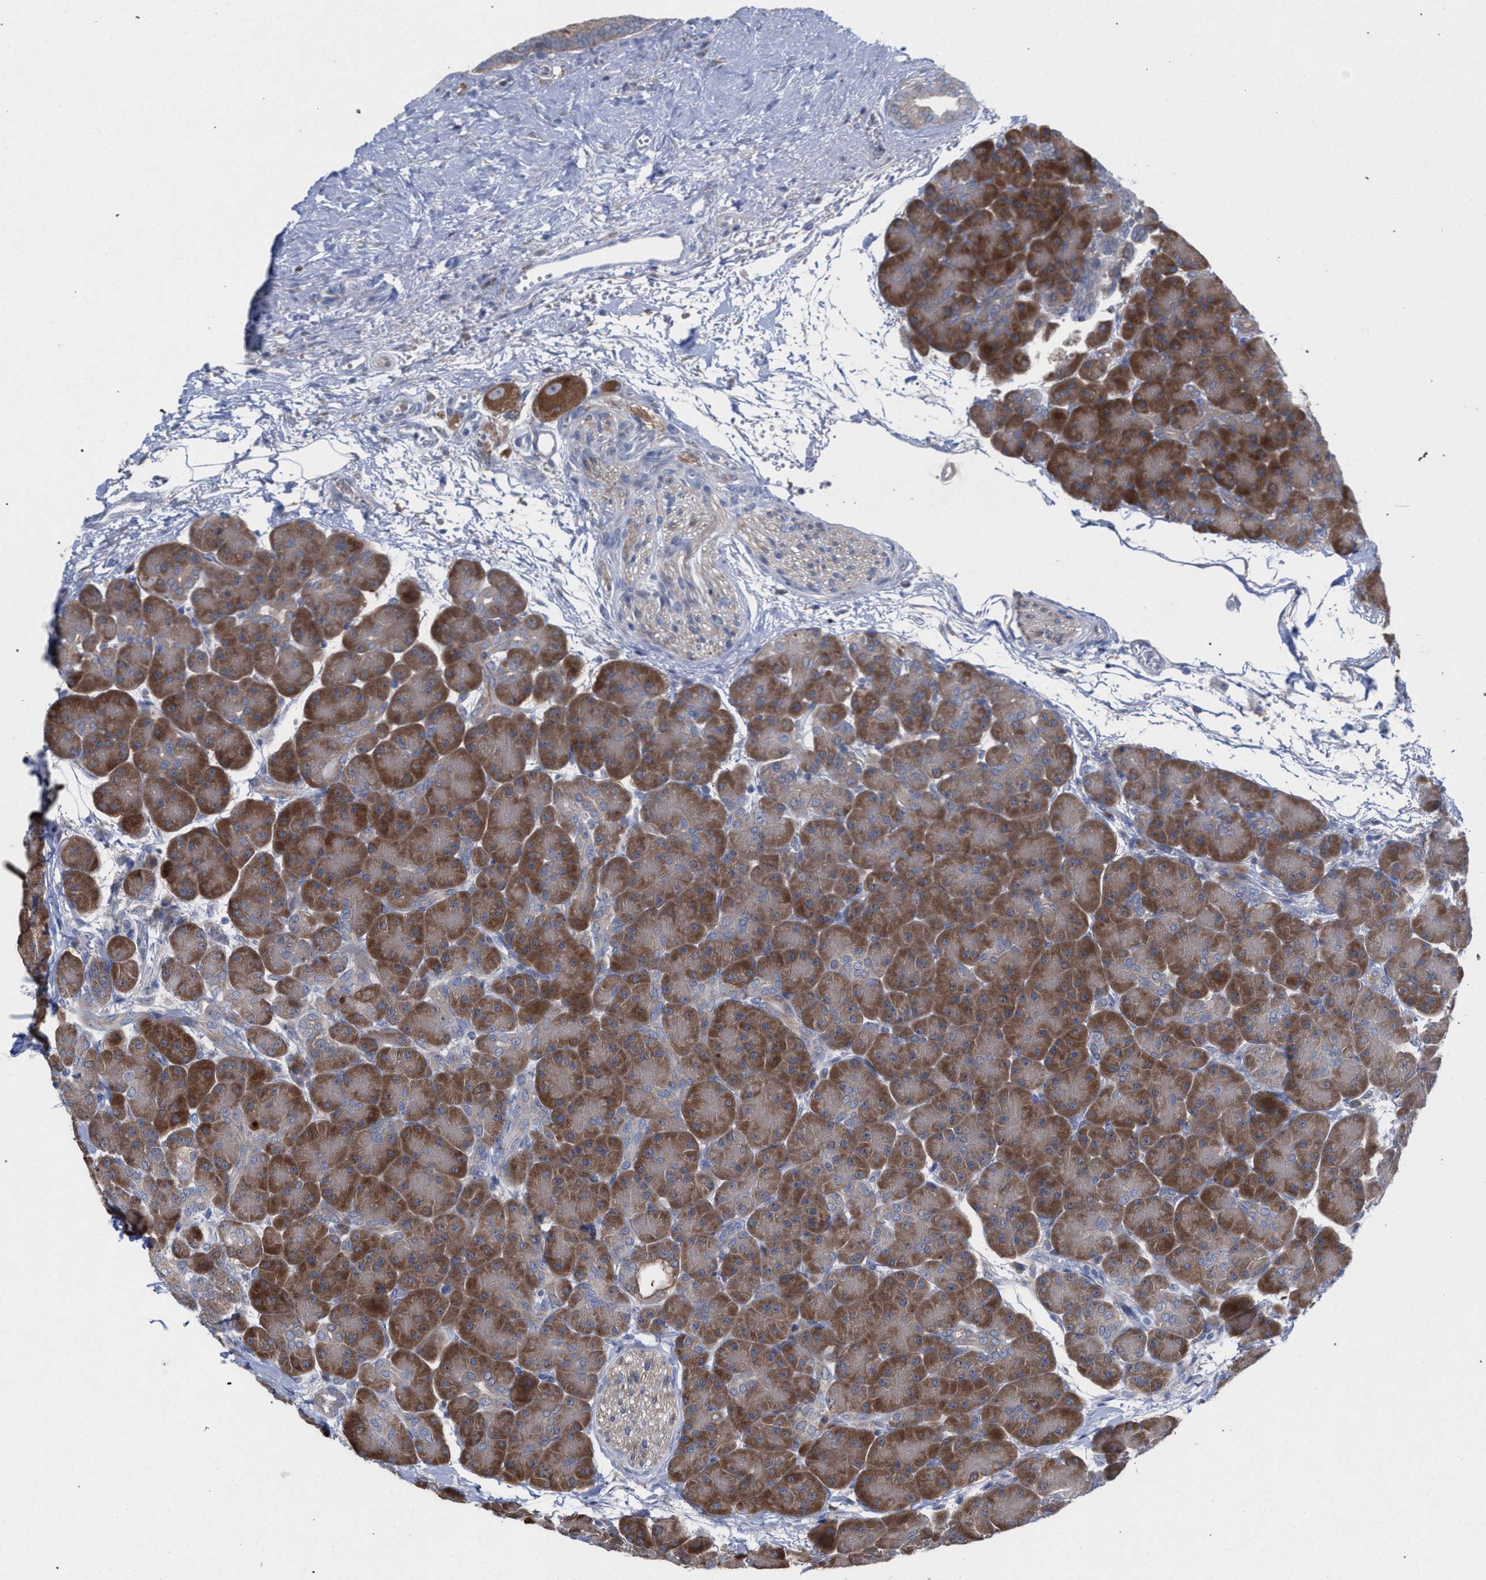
{"staining": {"intensity": "moderate", "quantity": ">75%", "location": "cytoplasmic/membranous"}, "tissue": "pancreas", "cell_type": "Exocrine glandular cells", "image_type": "normal", "snomed": [{"axis": "morphology", "description": "Normal tissue, NOS"}, {"axis": "topography", "description": "Pancreas"}], "caption": "Immunohistochemical staining of normal pancreas demonstrates medium levels of moderate cytoplasmic/membranous expression in approximately >75% of exocrine glandular cells.", "gene": "FHOD3", "patient": {"sex": "male", "age": 66}}